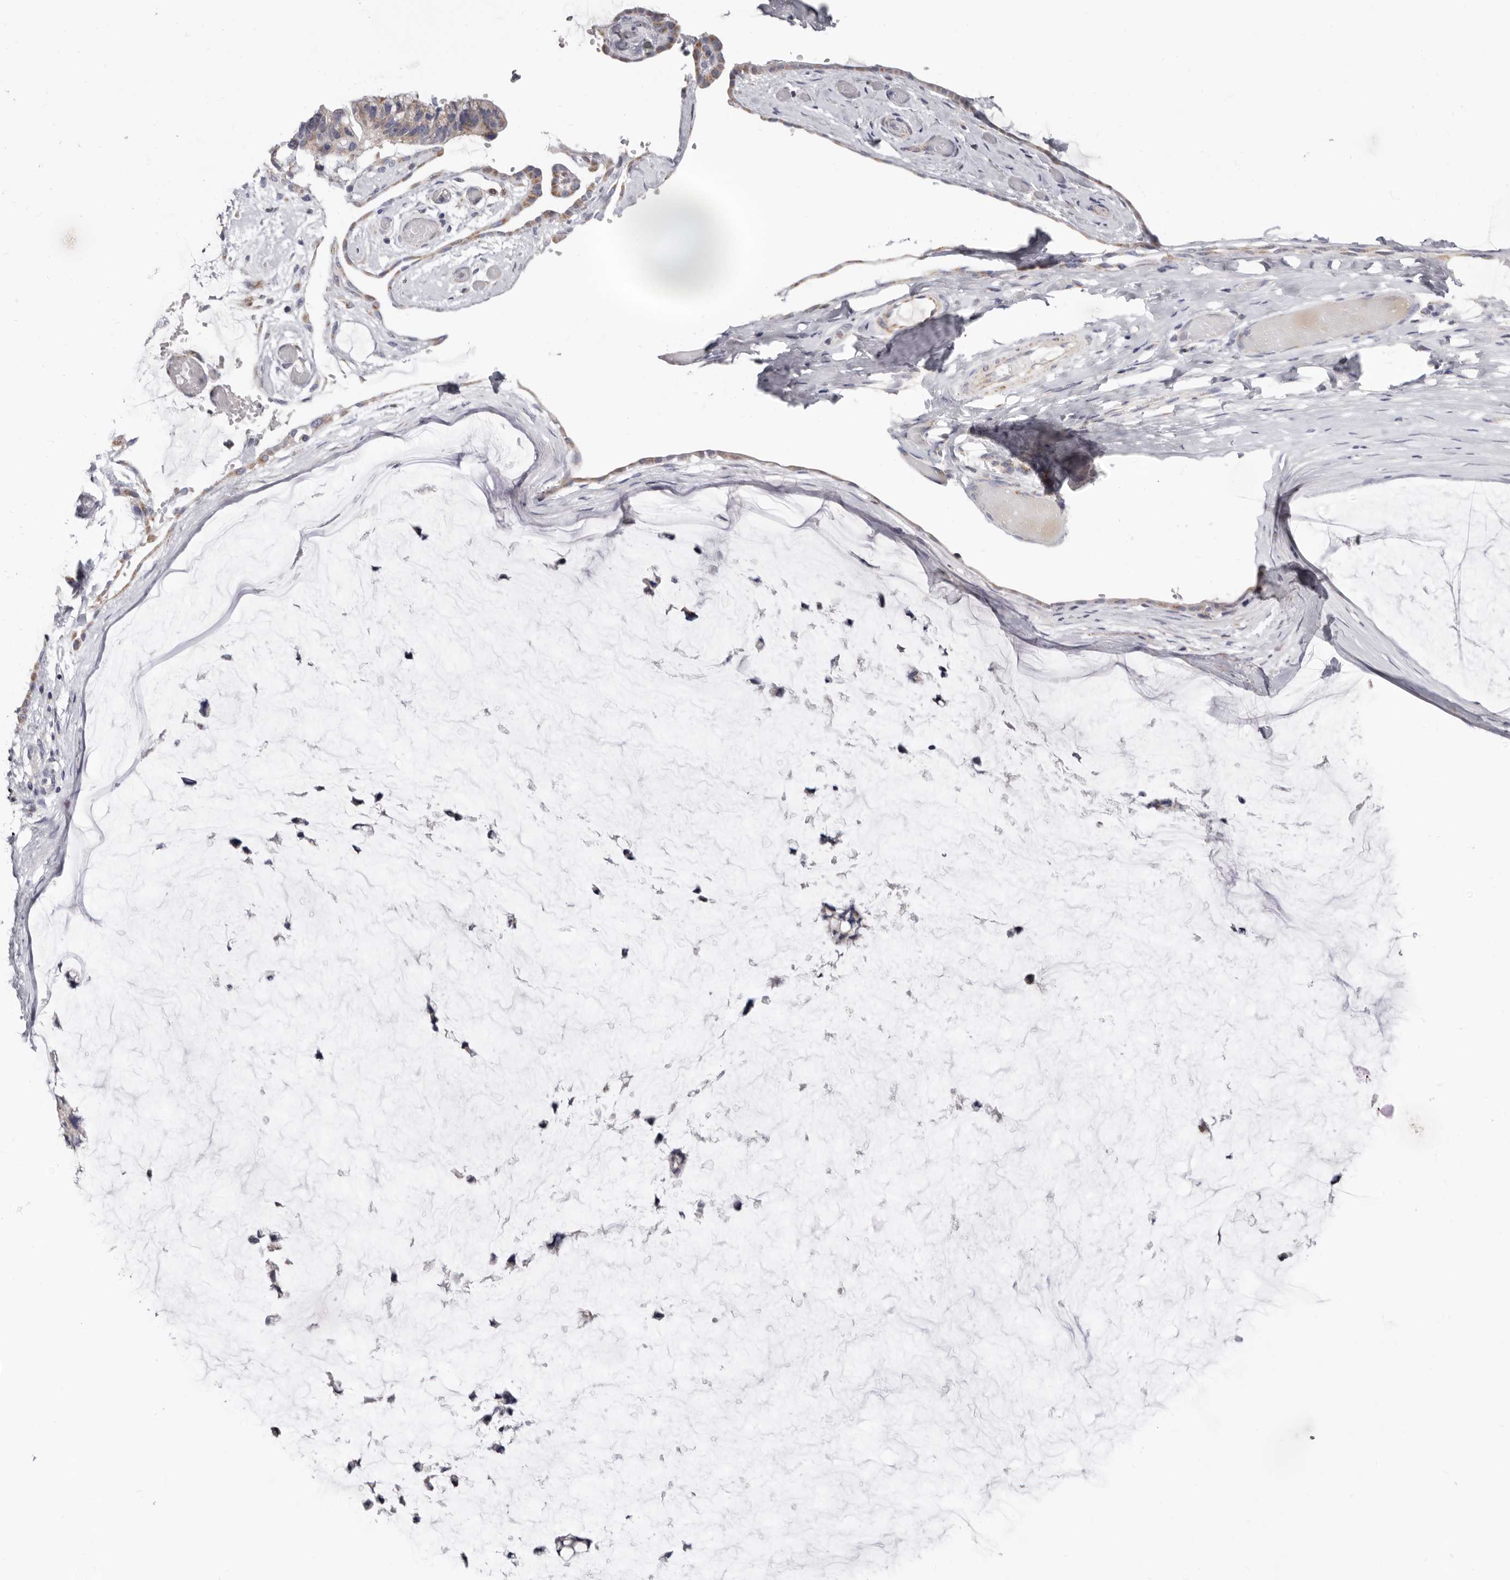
{"staining": {"intensity": "moderate", "quantity": ">75%", "location": "cytoplasmic/membranous"}, "tissue": "ovarian cancer", "cell_type": "Tumor cells", "image_type": "cancer", "snomed": [{"axis": "morphology", "description": "Cystadenocarcinoma, mucinous, NOS"}, {"axis": "topography", "description": "Ovary"}], "caption": "A medium amount of moderate cytoplasmic/membranous expression is appreciated in approximately >75% of tumor cells in ovarian cancer (mucinous cystadenocarcinoma) tissue.", "gene": "RSPO2", "patient": {"sex": "female", "age": 39}}